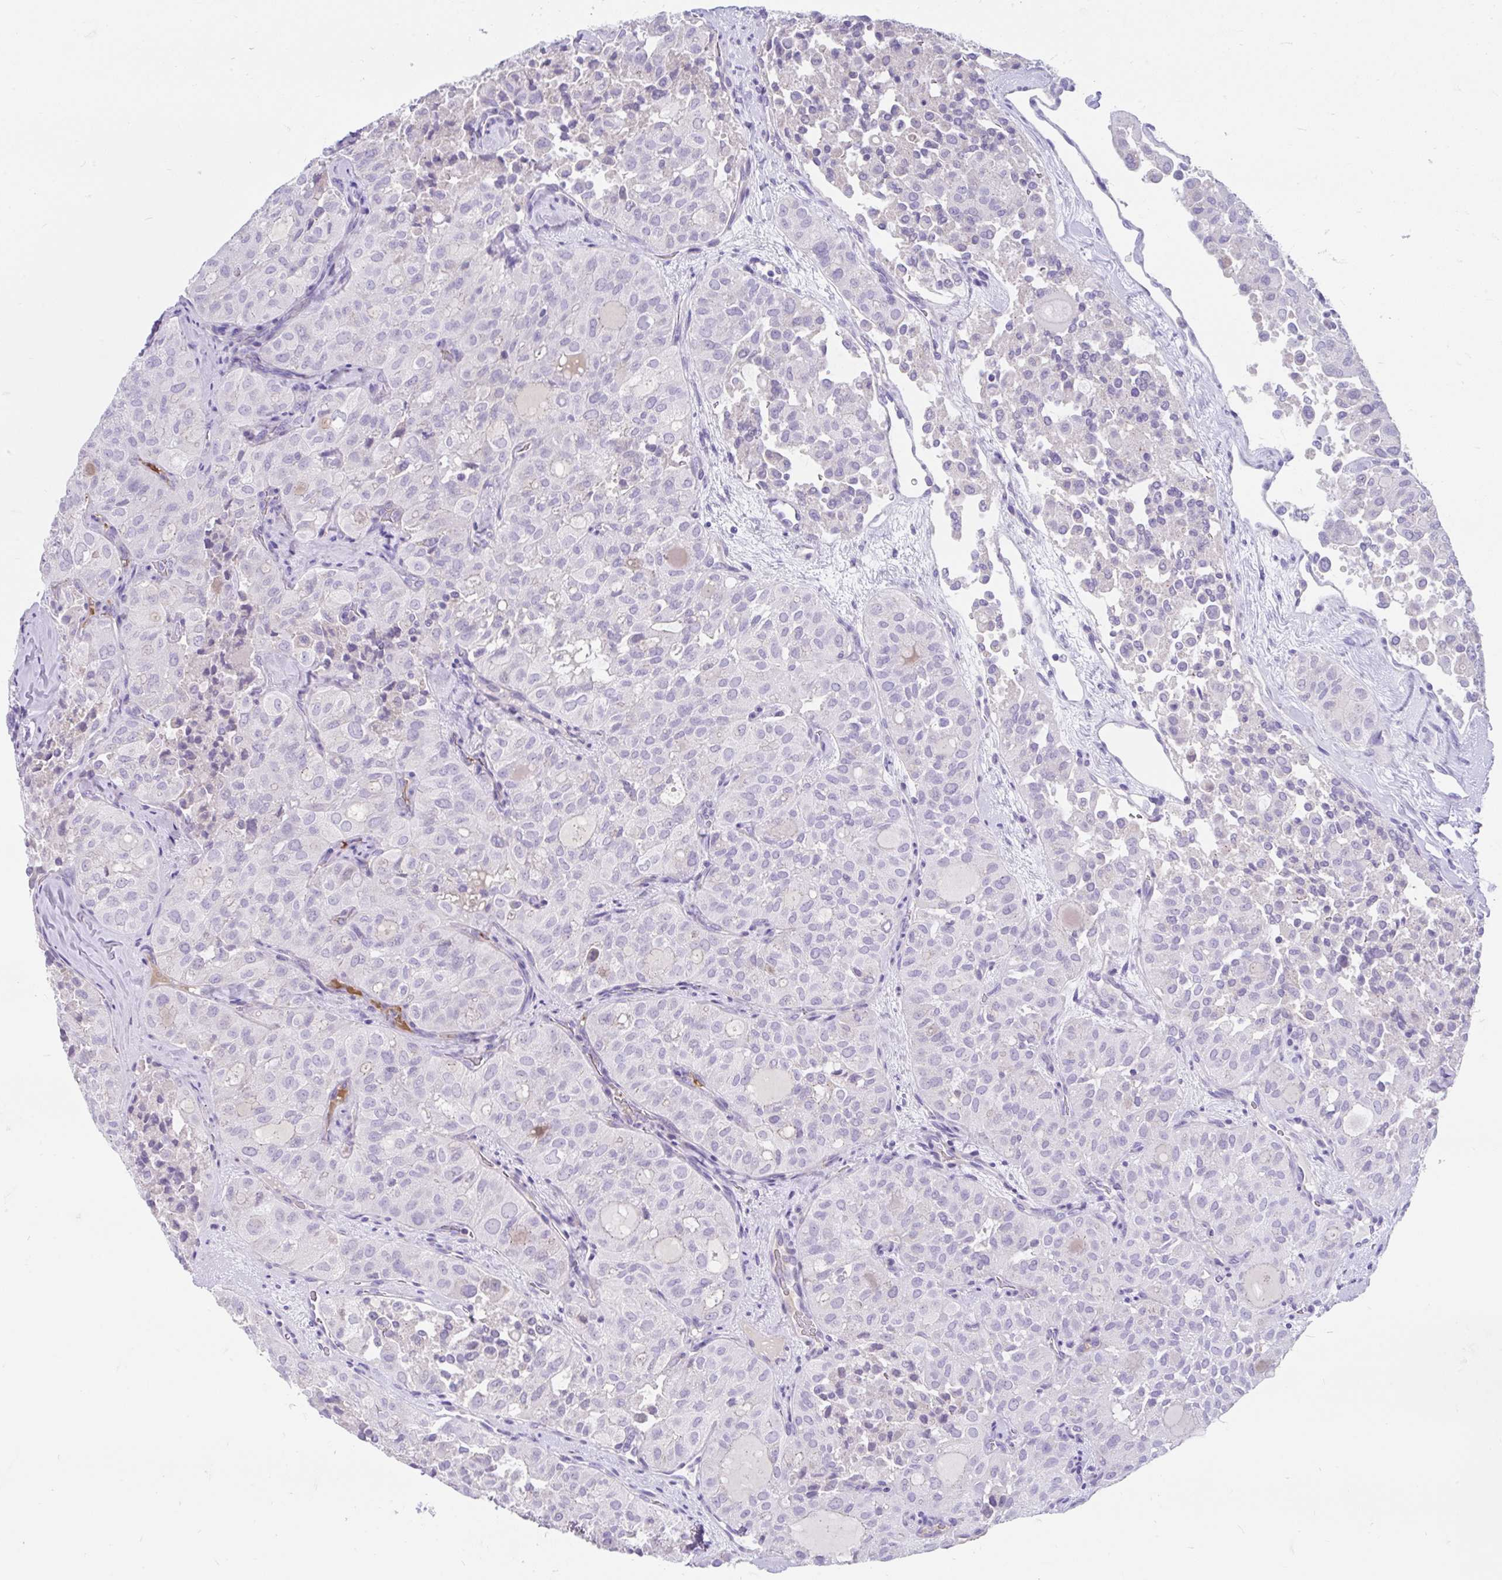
{"staining": {"intensity": "negative", "quantity": "none", "location": "none"}, "tissue": "thyroid cancer", "cell_type": "Tumor cells", "image_type": "cancer", "snomed": [{"axis": "morphology", "description": "Follicular adenoma carcinoma, NOS"}, {"axis": "topography", "description": "Thyroid gland"}], "caption": "IHC photomicrograph of thyroid cancer stained for a protein (brown), which exhibits no expression in tumor cells.", "gene": "CCSAP", "patient": {"sex": "male", "age": 75}}